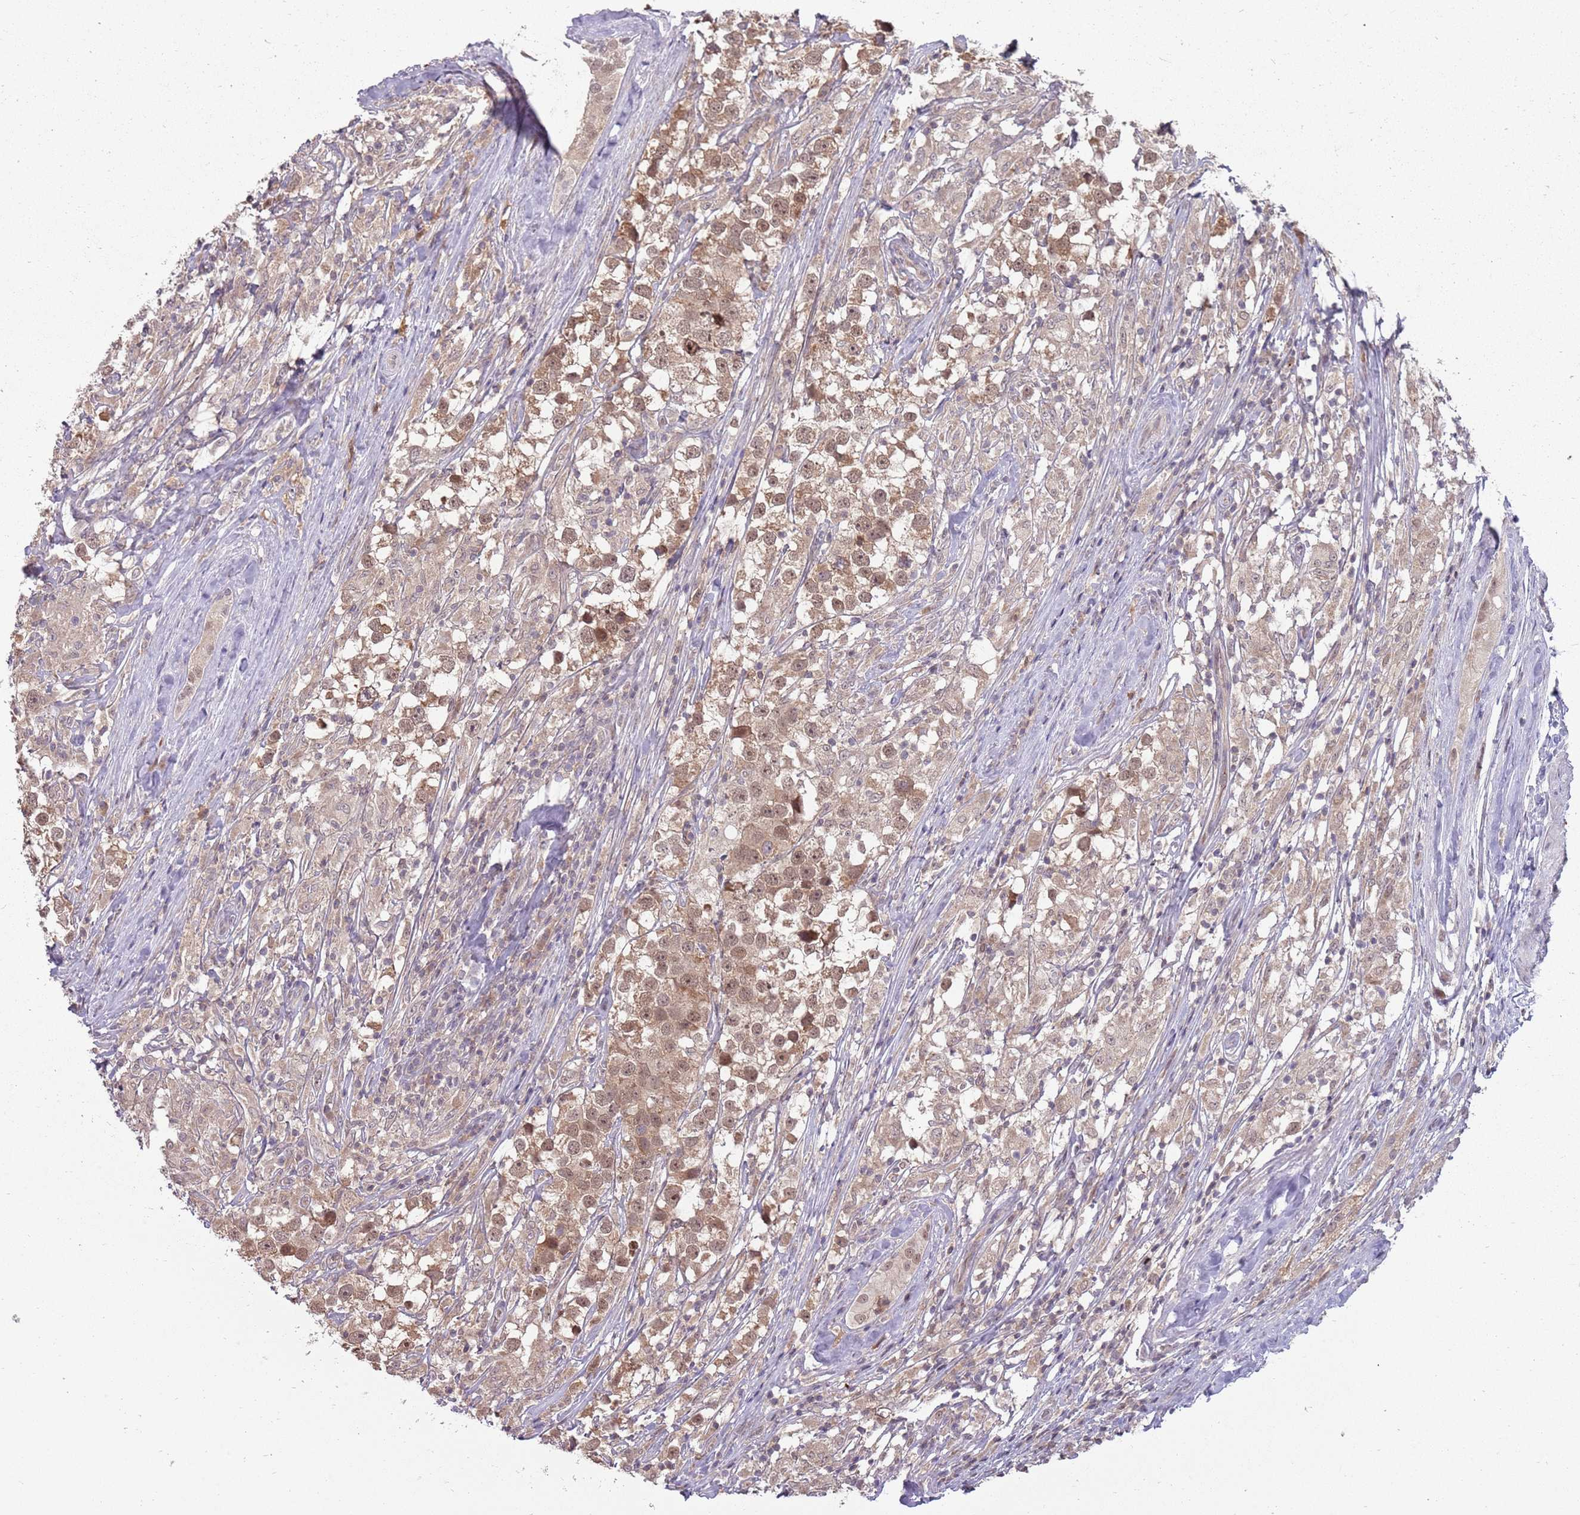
{"staining": {"intensity": "moderate", "quantity": "25%-75%", "location": "cytoplasmic/membranous,nuclear"}, "tissue": "testis cancer", "cell_type": "Tumor cells", "image_type": "cancer", "snomed": [{"axis": "morphology", "description": "Seminoma, NOS"}, {"axis": "topography", "description": "Testis"}], "caption": "This micrograph exhibits immunohistochemistry staining of human testis cancer (seminoma), with medium moderate cytoplasmic/membranous and nuclear staining in about 25%-75% of tumor cells.", "gene": "NBPF6", "patient": {"sex": "male", "age": 46}}